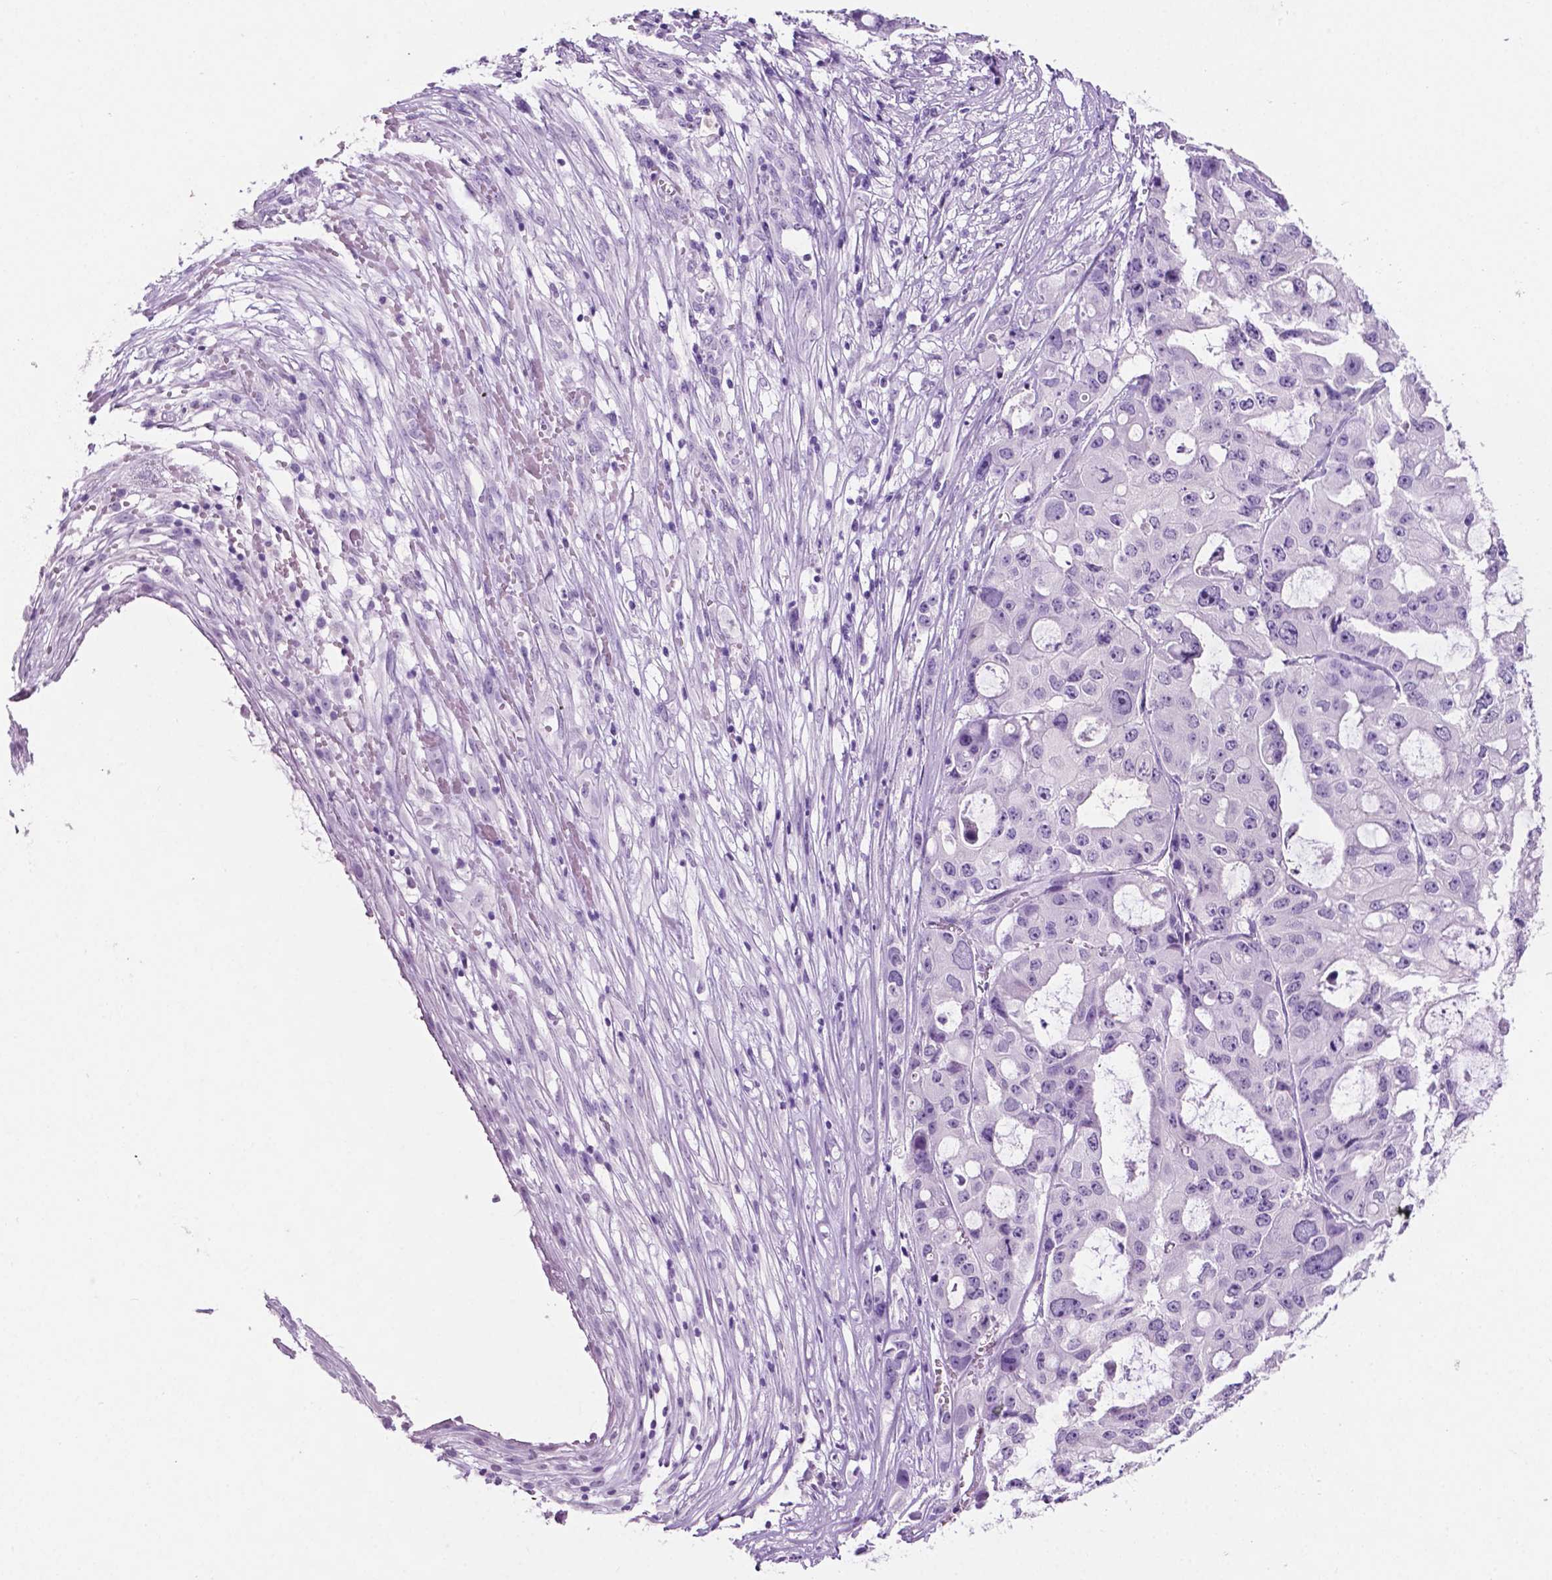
{"staining": {"intensity": "negative", "quantity": "none", "location": "none"}, "tissue": "ovarian cancer", "cell_type": "Tumor cells", "image_type": "cancer", "snomed": [{"axis": "morphology", "description": "Cystadenocarcinoma, serous, NOS"}, {"axis": "topography", "description": "Ovary"}], "caption": "Tumor cells show no significant protein expression in ovarian serous cystadenocarcinoma. (DAB (3,3'-diaminobenzidine) immunohistochemistry with hematoxylin counter stain).", "gene": "PHGR1", "patient": {"sex": "female", "age": 56}}